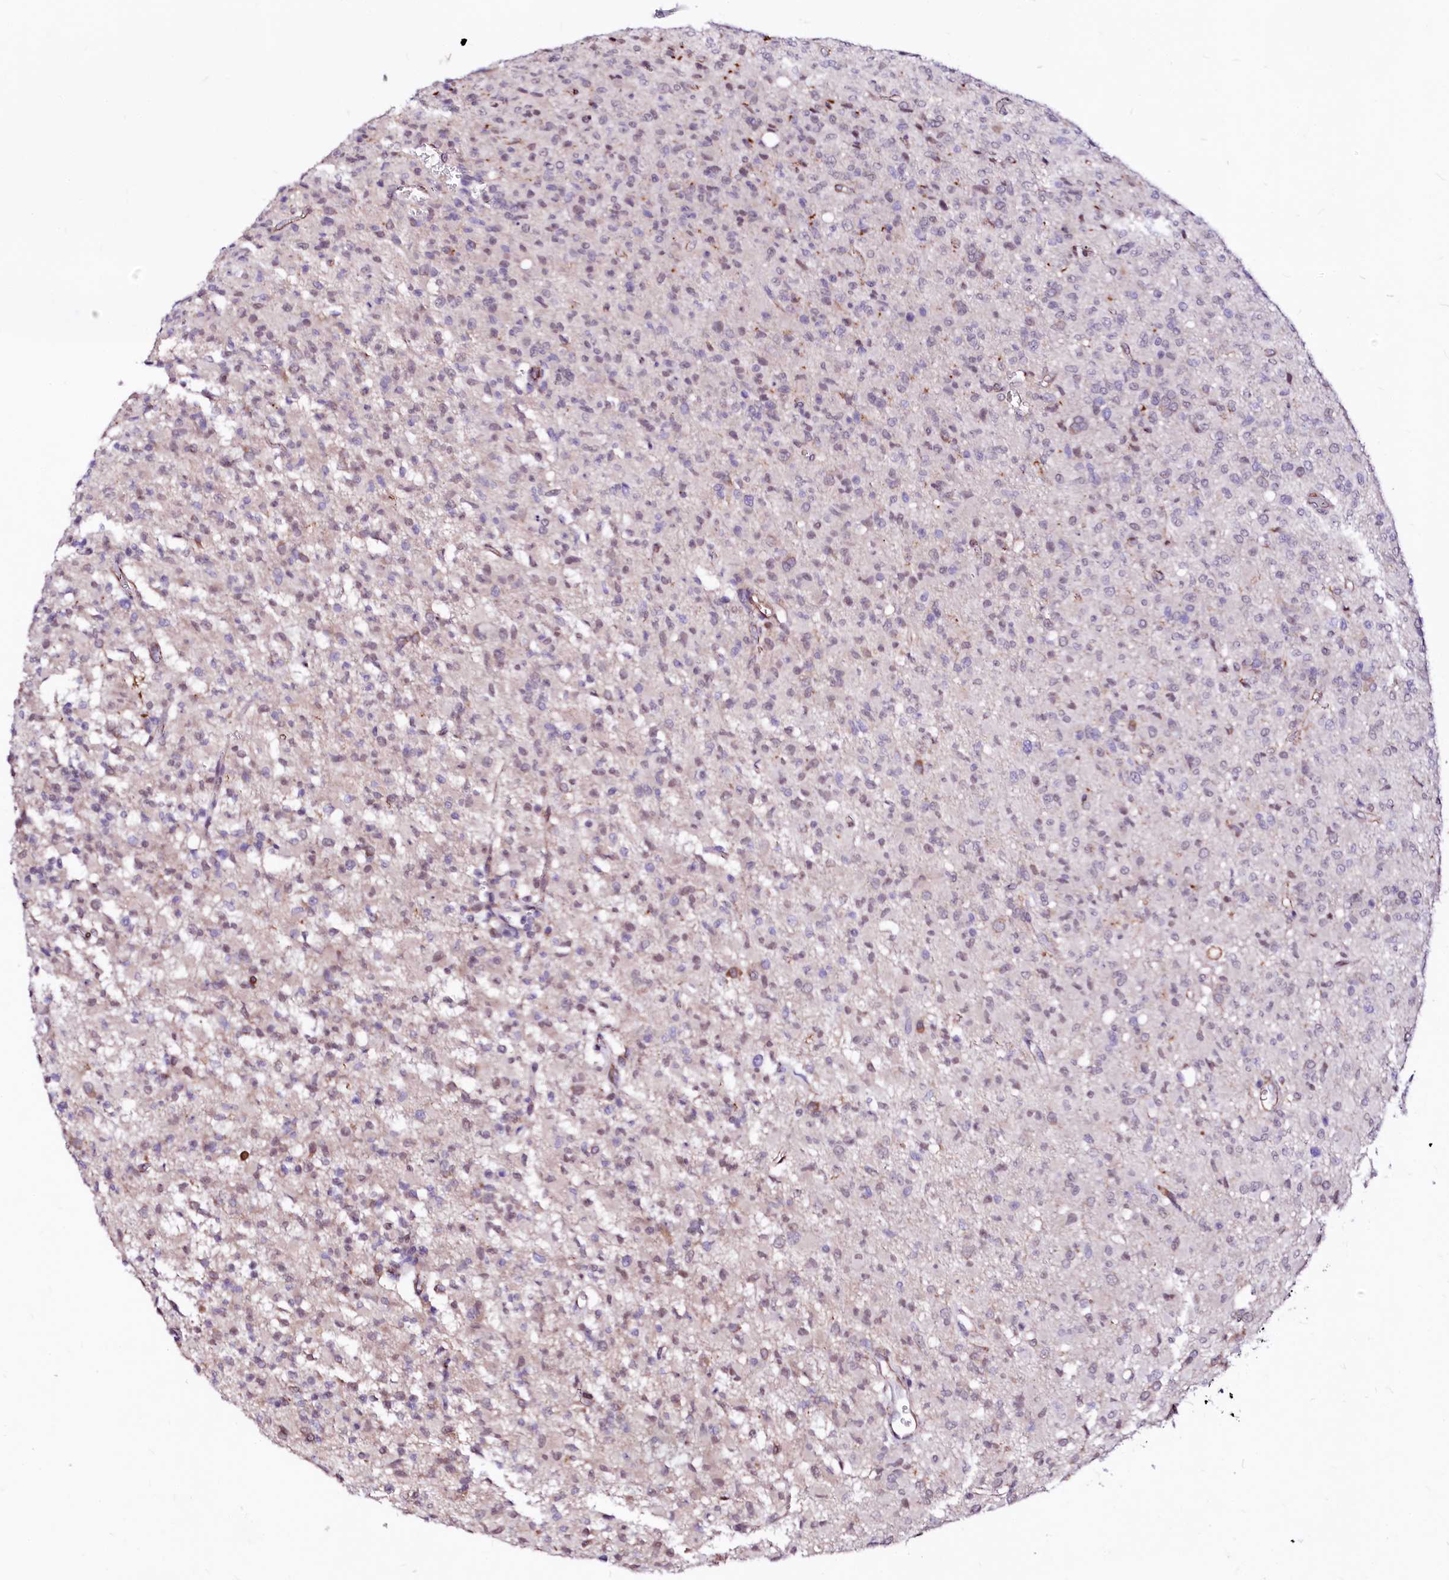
{"staining": {"intensity": "weak", "quantity": "<25%", "location": "cytoplasmic/membranous"}, "tissue": "glioma", "cell_type": "Tumor cells", "image_type": "cancer", "snomed": [{"axis": "morphology", "description": "Glioma, malignant, High grade"}, {"axis": "topography", "description": "Brain"}], "caption": "Tumor cells show no significant protein positivity in malignant glioma (high-grade). (DAB (3,3'-diaminobenzidine) immunohistochemistry visualized using brightfield microscopy, high magnification).", "gene": "GPR176", "patient": {"sex": "female", "age": 57}}